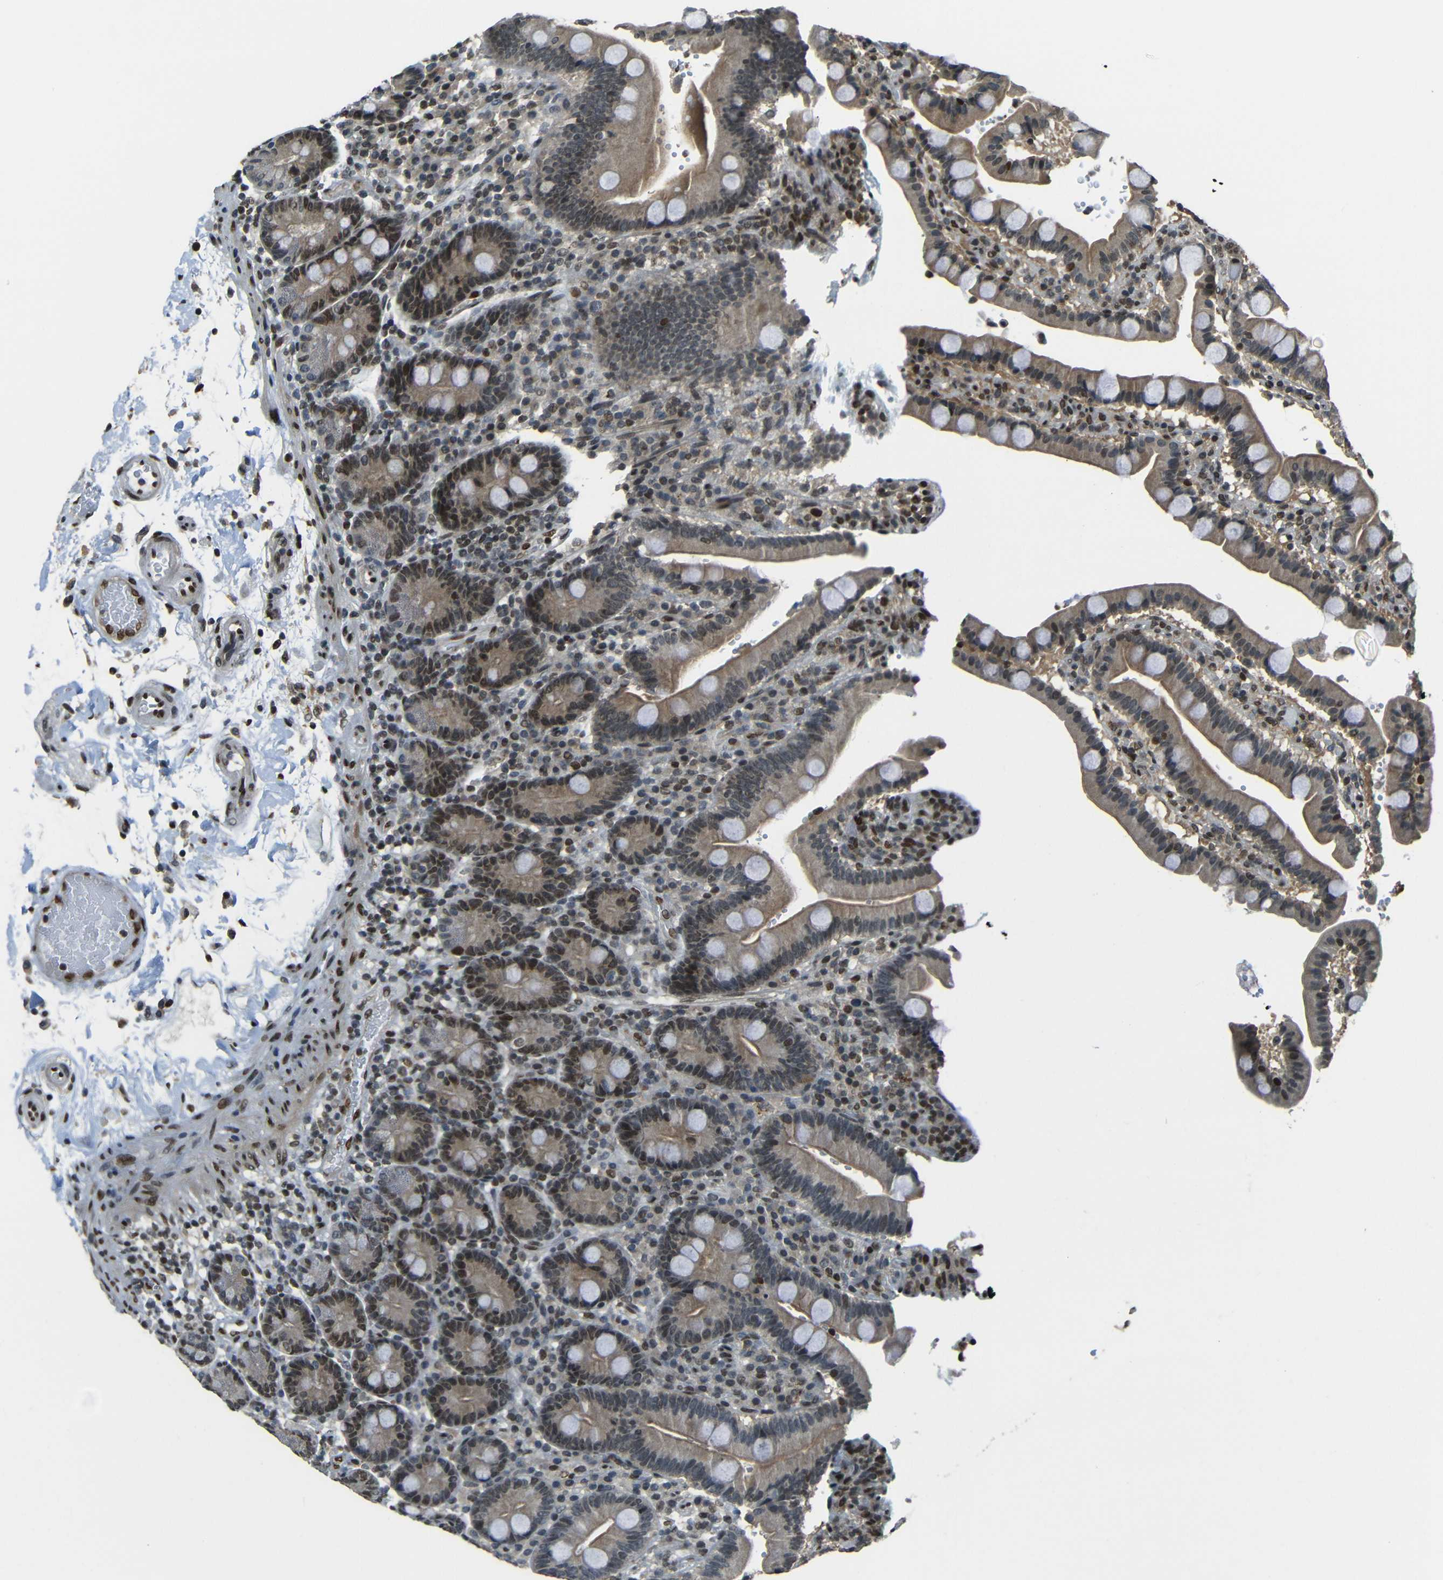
{"staining": {"intensity": "strong", "quantity": "25%-75%", "location": "nuclear"}, "tissue": "duodenum", "cell_type": "Glandular cells", "image_type": "normal", "snomed": [{"axis": "morphology", "description": "Normal tissue, NOS"}, {"axis": "topography", "description": "Small intestine, NOS"}], "caption": "Strong nuclear protein staining is identified in about 25%-75% of glandular cells in duodenum. (DAB IHC, brown staining for protein, blue staining for nuclei).", "gene": "PSIP1", "patient": {"sex": "female", "age": 71}}